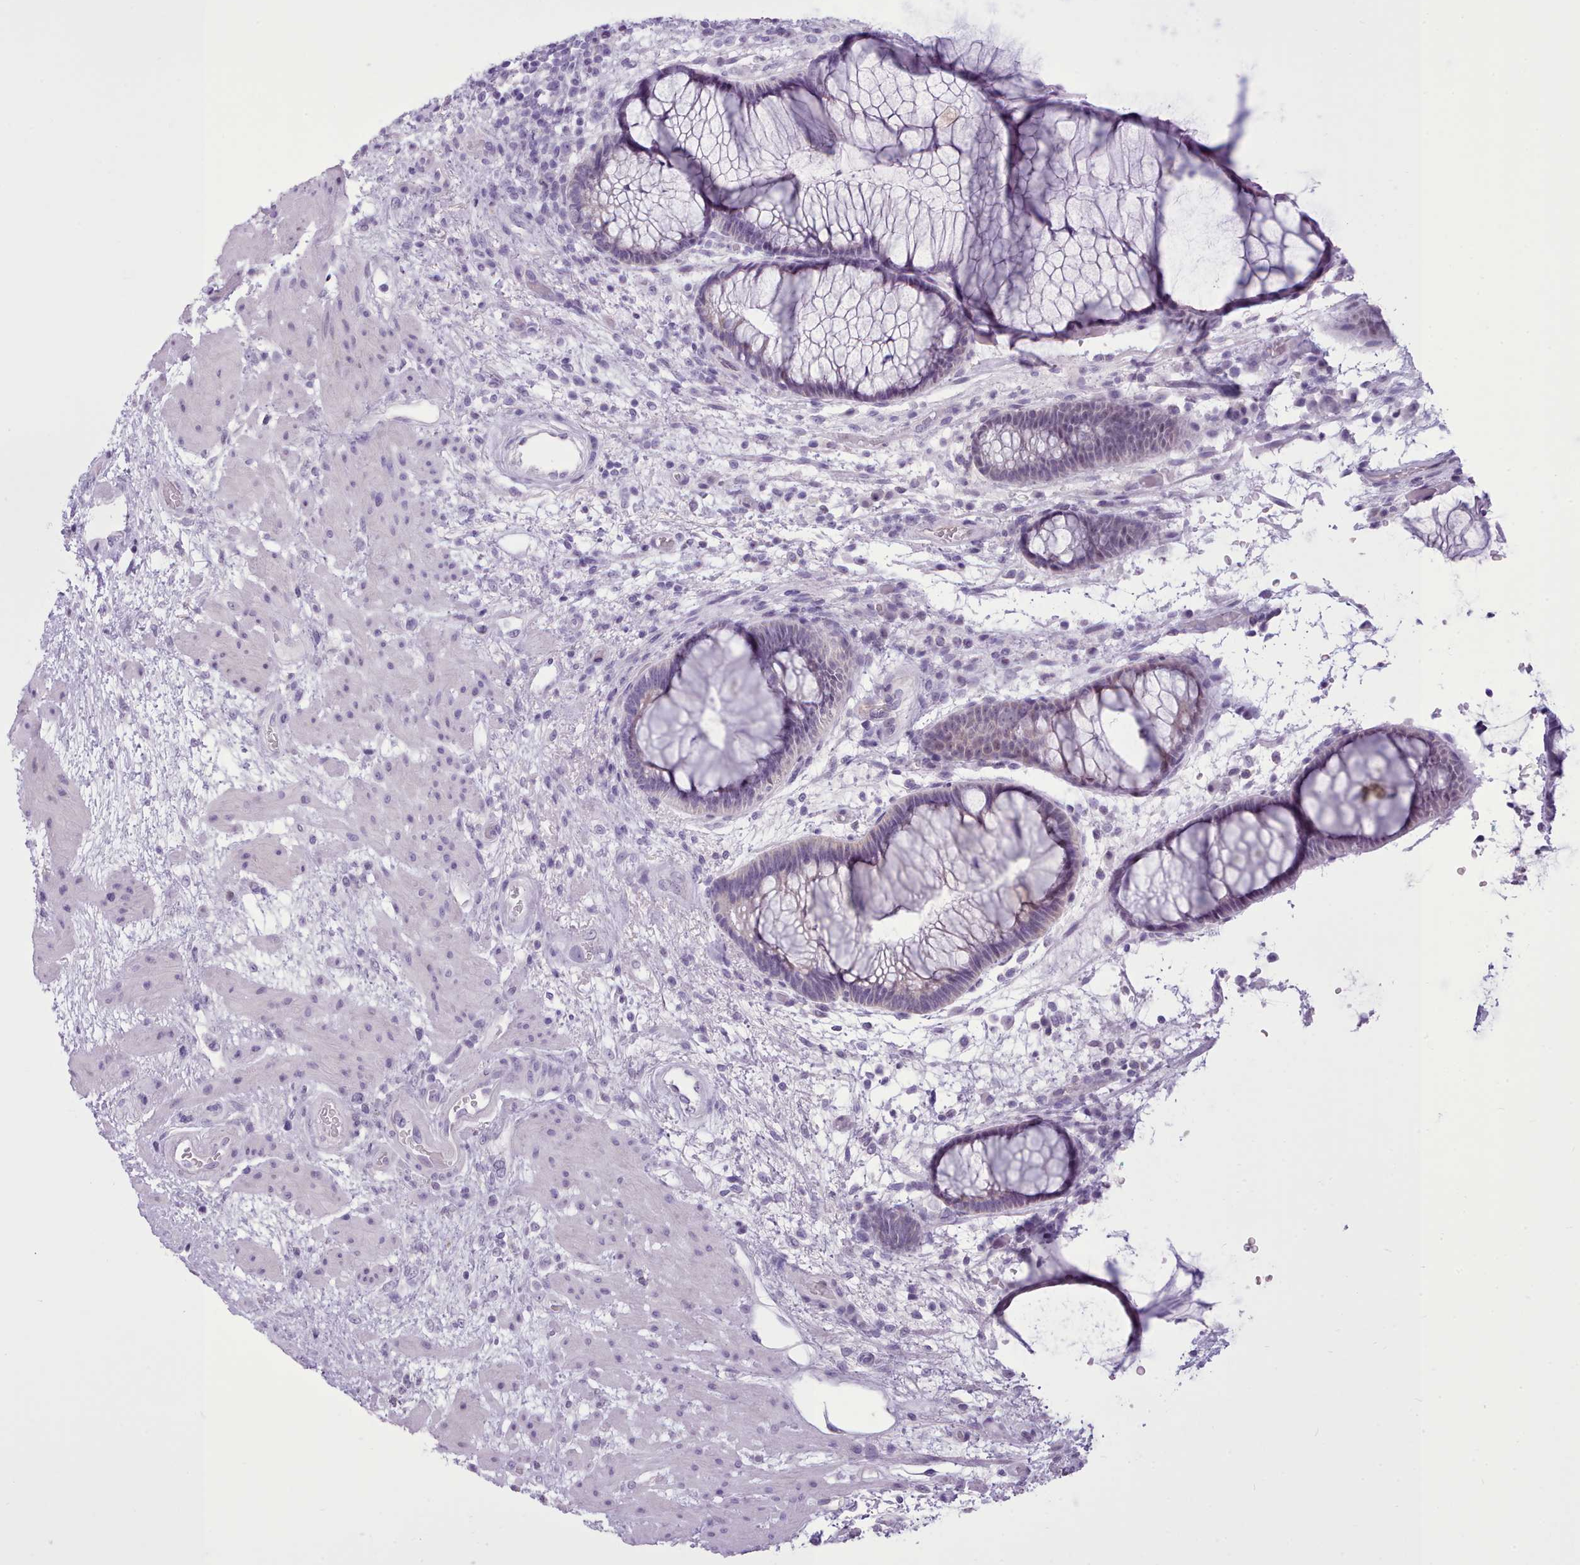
{"staining": {"intensity": "negative", "quantity": "none", "location": "none"}, "tissue": "rectum", "cell_type": "Glandular cells", "image_type": "normal", "snomed": [{"axis": "morphology", "description": "Normal tissue, NOS"}, {"axis": "topography", "description": "Rectum"}], "caption": "High power microscopy image of an IHC photomicrograph of unremarkable rectum, revealing no significant expression in glandular cells. The staining was performed using DAB to visualize the protein expression in brown, while the nuclei were stained in blue with hematoxylin (Magnification: 20x).", "gene": "FBXO48", "patient": {"sex": "male", "age": 51}}